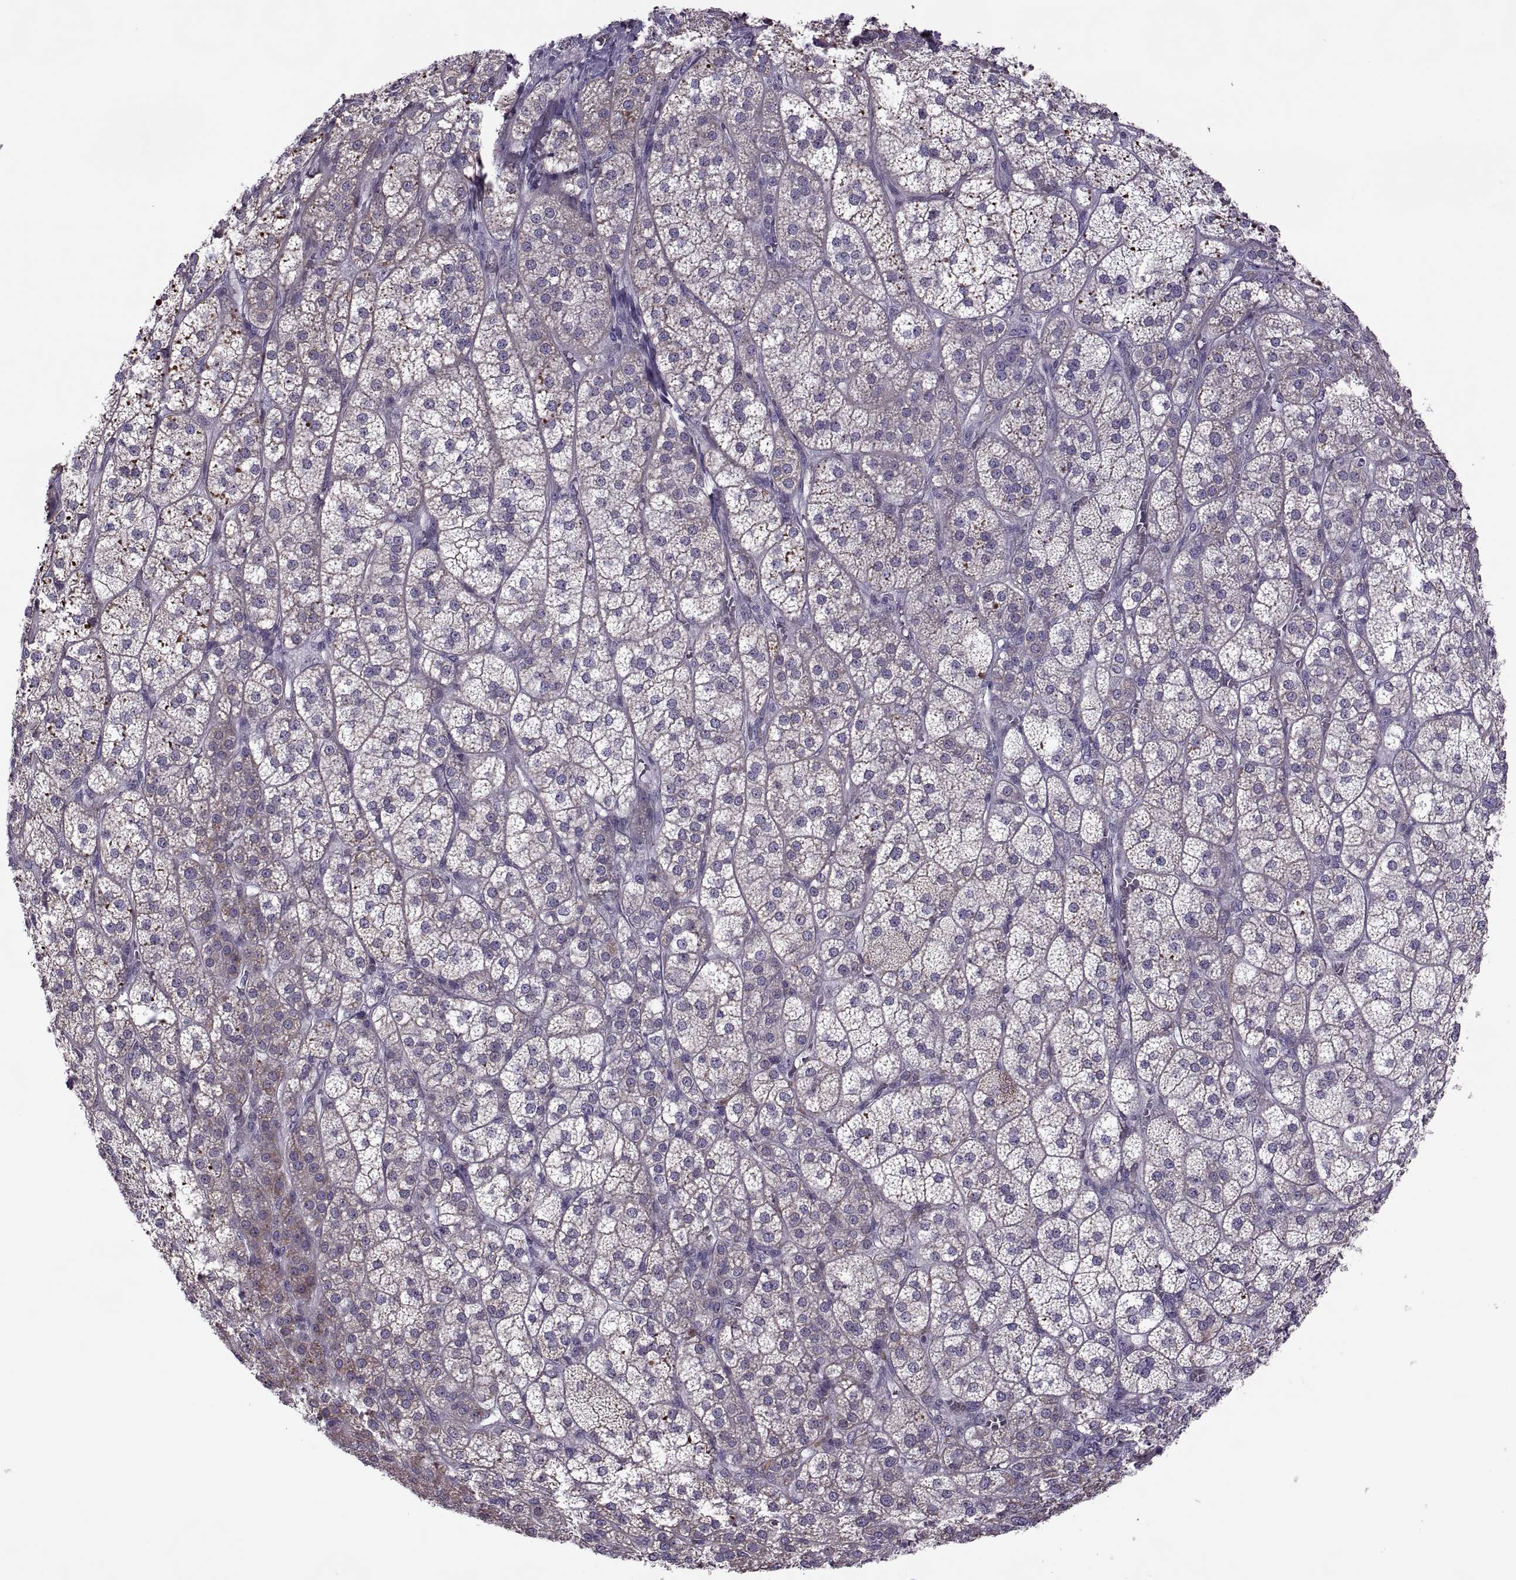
{"staining": {"intensity": "moderate", "quantity": "<25%", "location": "cytoplasmic/membranous"}, "tissue": "adrenal gland", "cell_type": "Glandular cells", "image_type": "normal", "snomed": [{"axis": "morphology", "description": "Normal tissue, NOS"}, {"axis": "topography", "description": "Adrenal gland"}], "caption": "Glandular cells demonstrate moderate cytoplasmic/membranous positivity in about <25% of cells in benign adrenal gland.", "gene": "ODF3", "patient": {"sex": "female", "age": 60}}